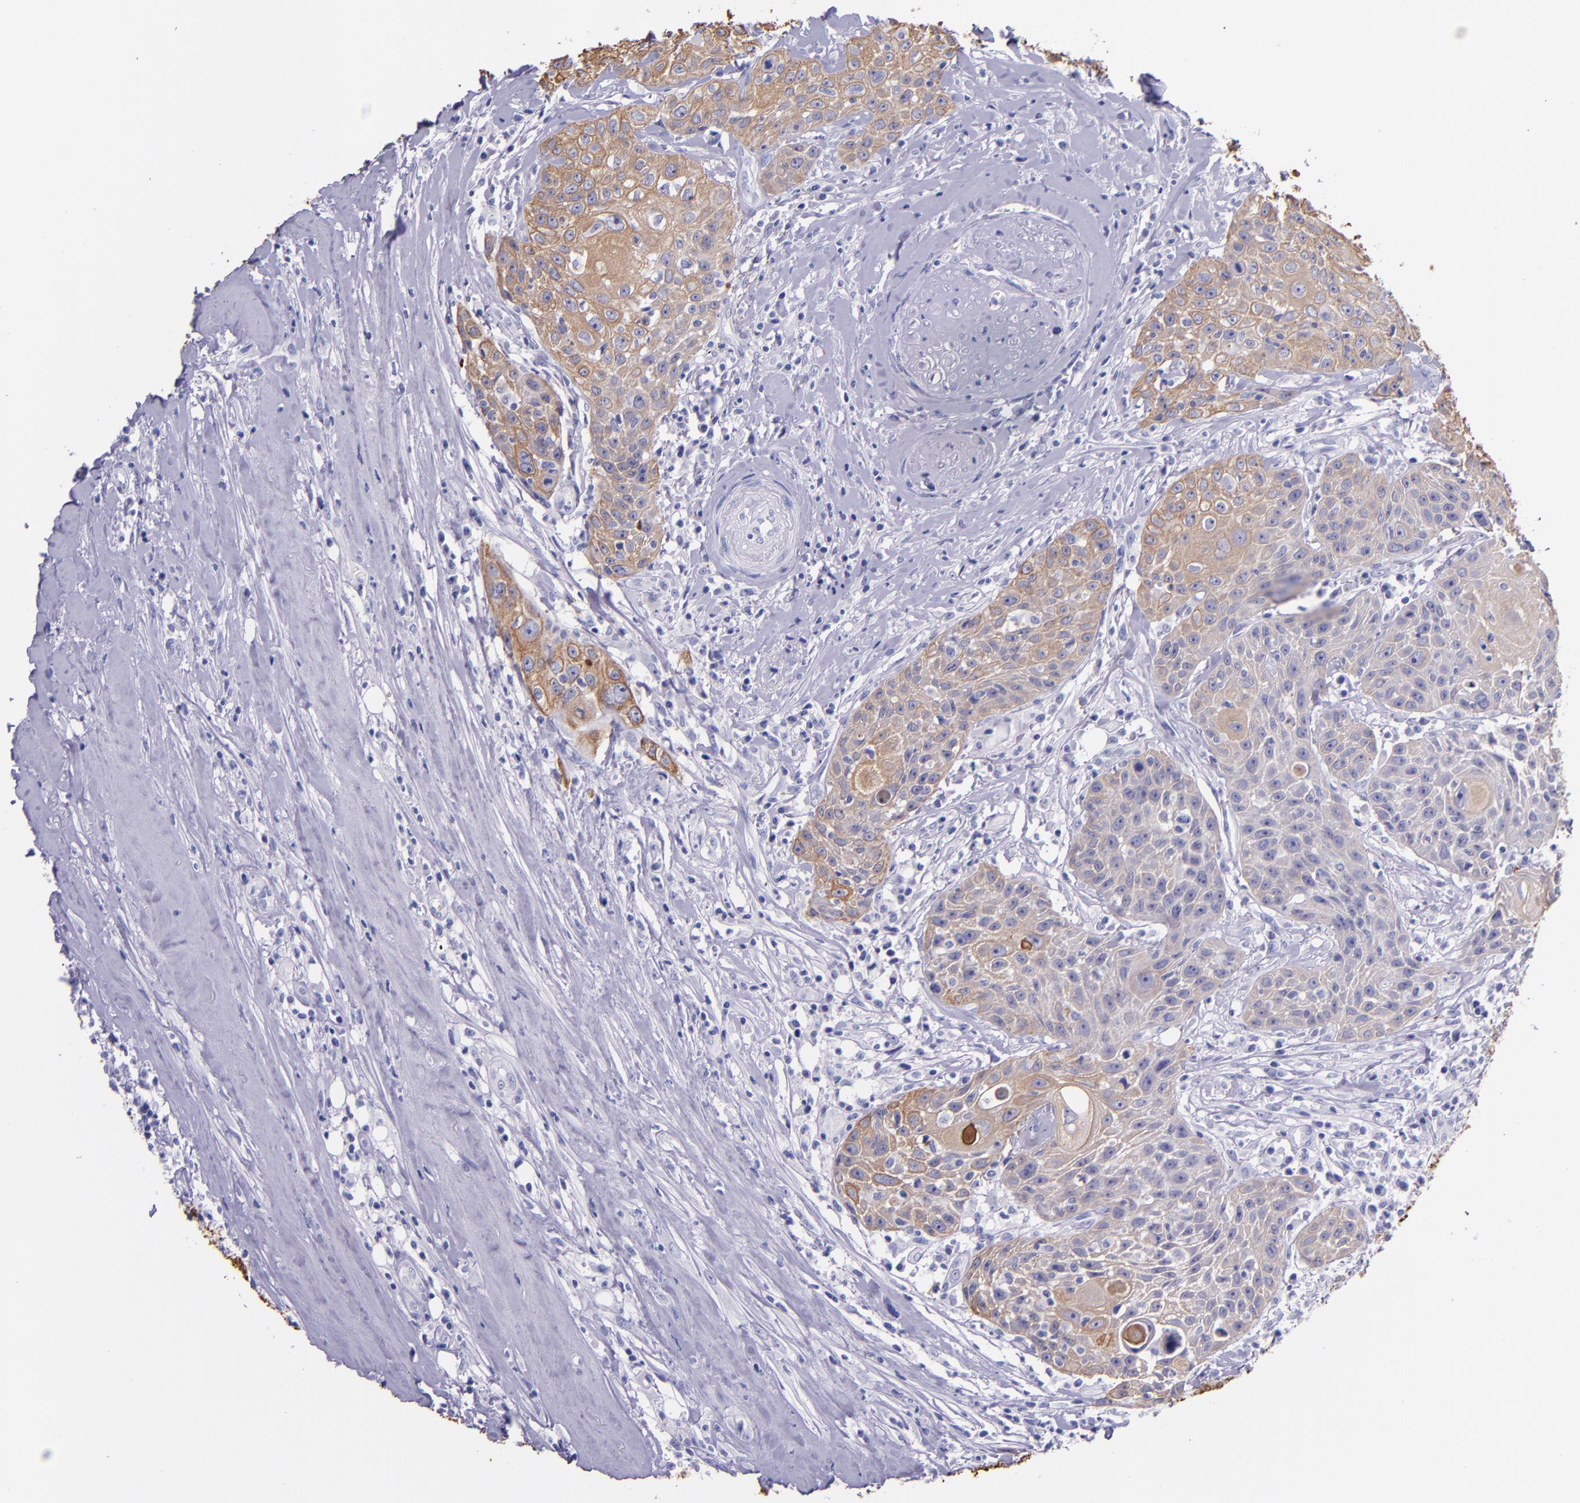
{"staining": {"intensity": "moderate", "quantity": ">75%", "location": "cytoplasmic/membranous"}, "tissue": "head and neck cancer", "cell_type": "Tumor cells", "image_type": "cancer", "snomed": [{"axis": "morphology", "description": "Squamous cell carcinoma, NOS"}, {"axis": "topography", "description": "Oral tissue"}, {"axis": "topography", "description": "Head-Neck"}], "caption": "Head and neck cancer stained for a protein (brown) reveals moderate cytoplasmic/membranous positive staining in about >75% of tumor cells.", "gene": "KRT4", "patient": {"sex": "female", "age": 82}}